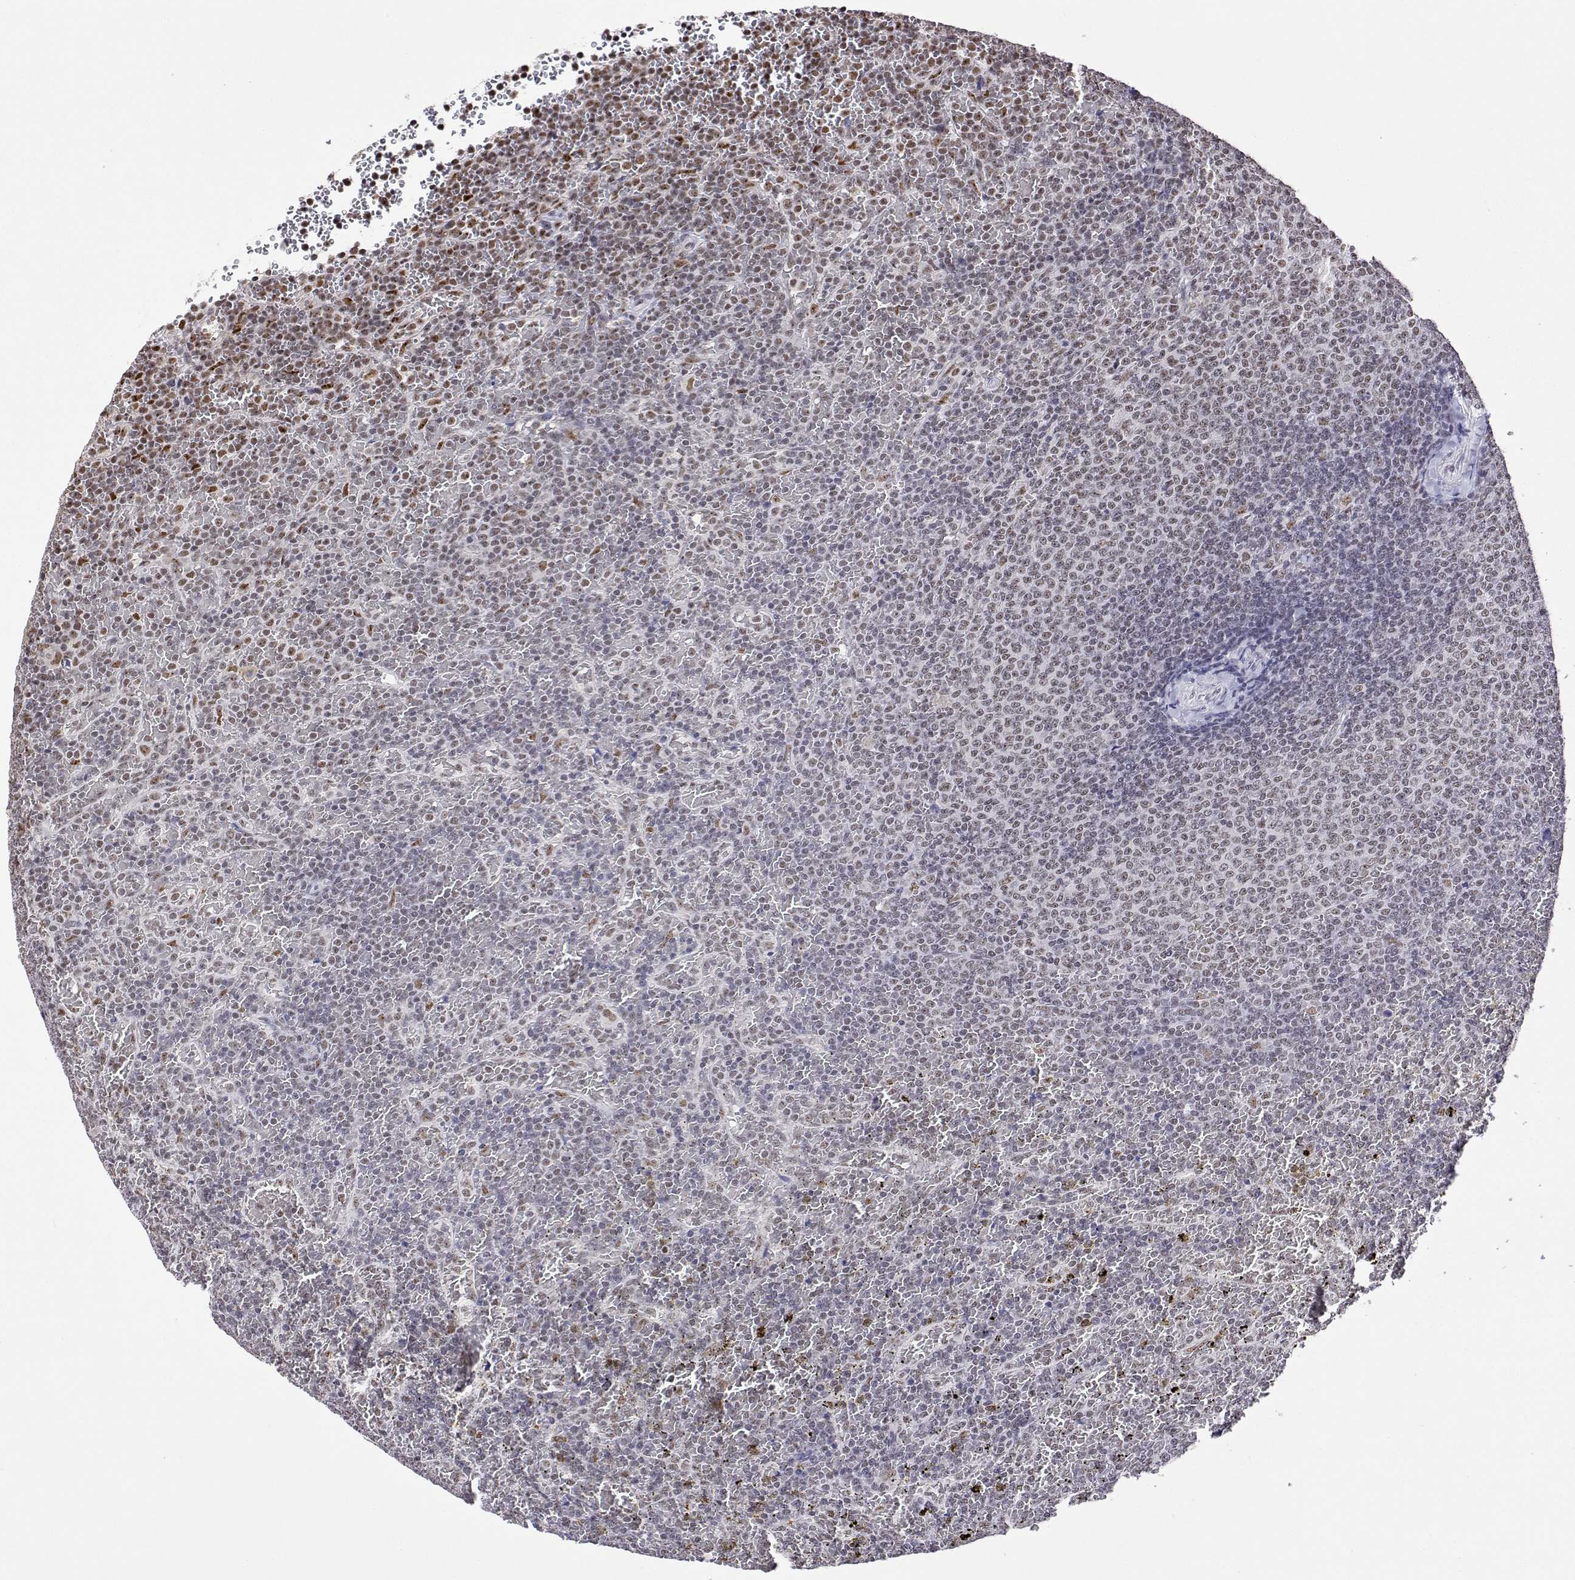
{"staining": {"intensity": "moderate", "quantity": "<25%", "location": "nuclear"}, "tissue": "lymphoma", "cell_type": "Tumor cells", "image_type": "cancer", "snomed": [{"axis": "morphology", "description": "Malignant lymphoma, non-Hodgkin's type, Low grade"}, {"axis": "topography", "description": "Spleen"}], "caption": "Immunohistochemistry histopathology image of low-grade malignant lymphoma, non-Hodgkin's type stained for a protein (brown), which shows low levels of moderate nuclear staining in approximately <25% of tumor cells.", "gene": "ADAR", "patient": {"sex": "female", "age": 77}}